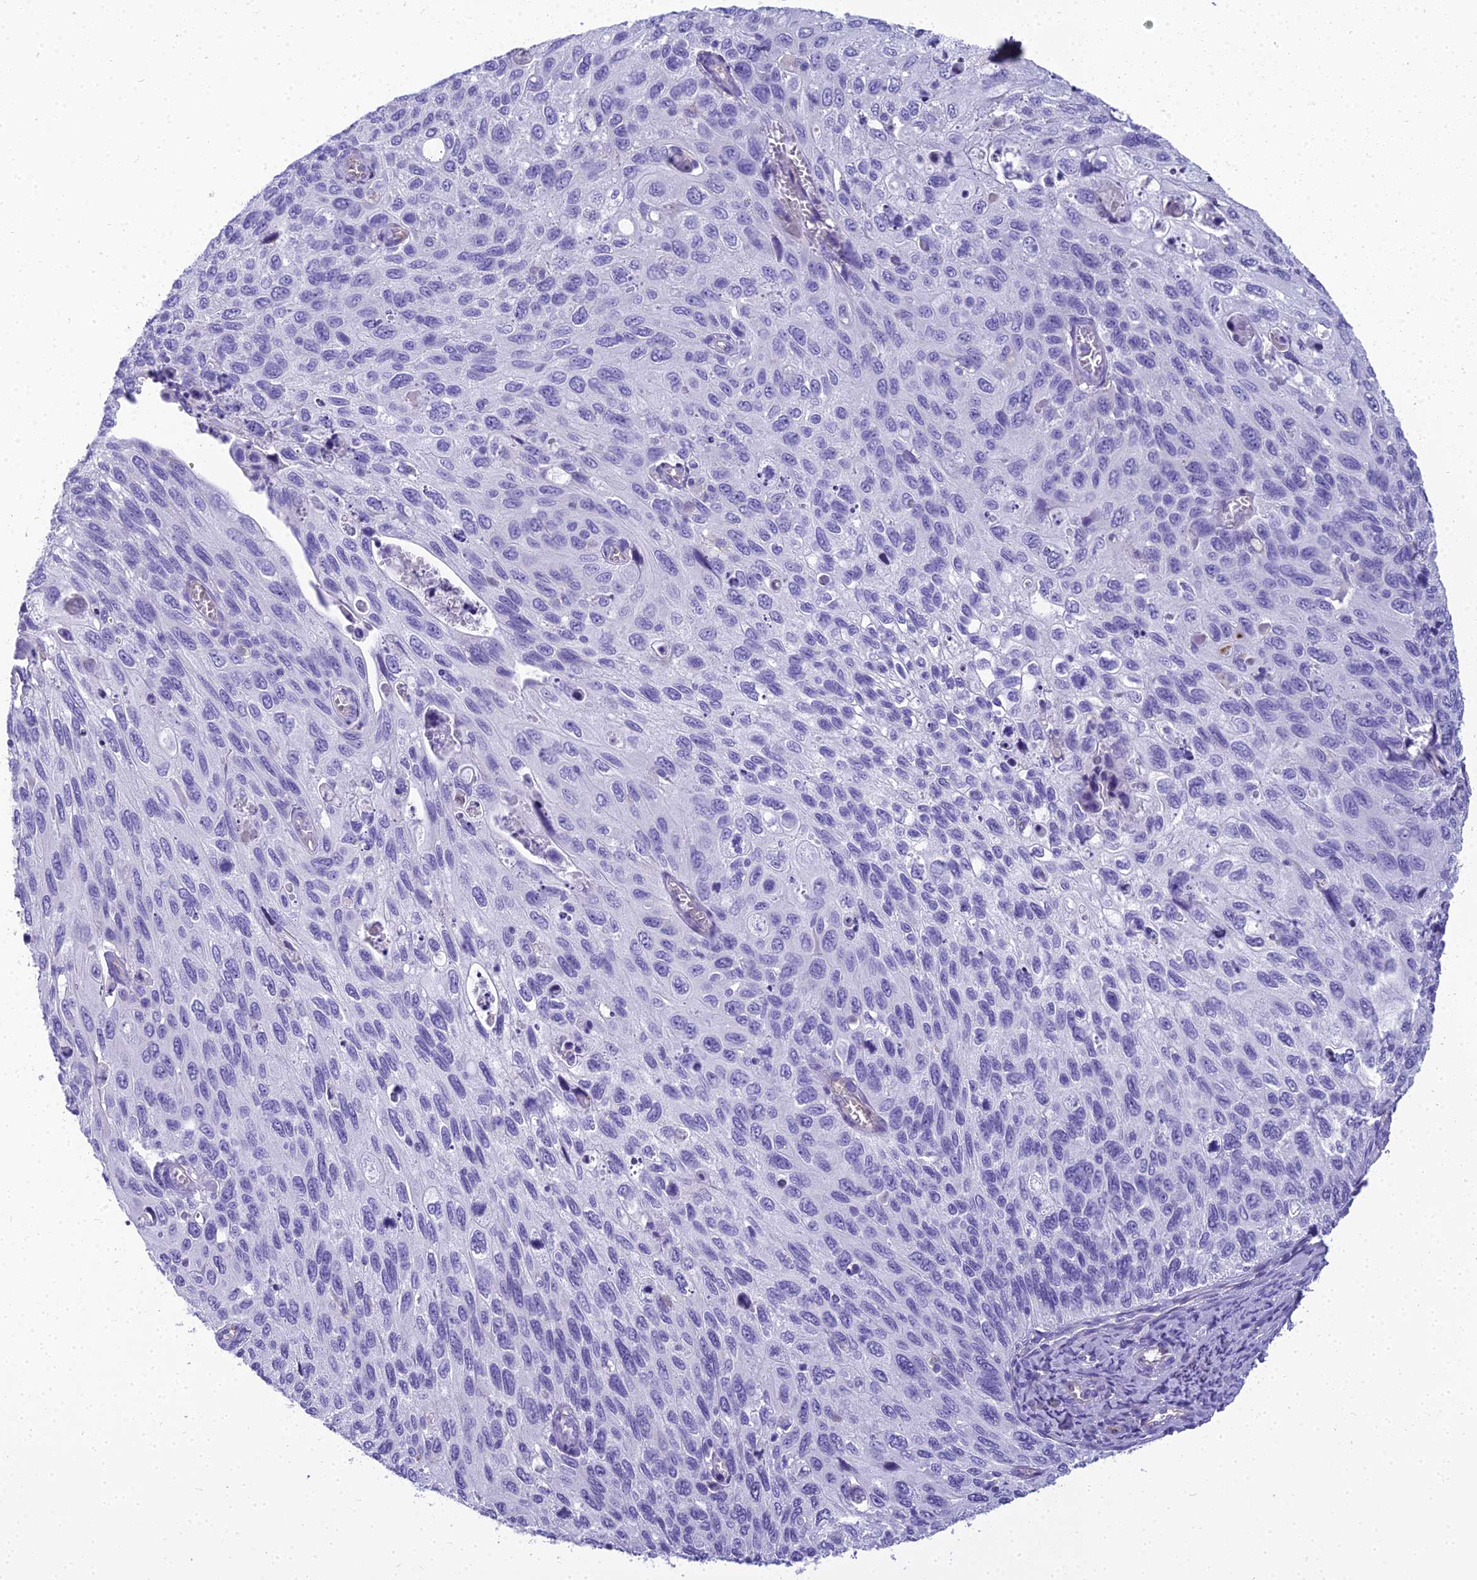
{"staining": {"intensity": "negative", "quantity": "none", "location": "none"}, "tissue": "cervical cancer", "cell_type": "Tumor cells", "image_type": "cancer", "snomed": [{"axis": "morphology", "description": "Squamous cell carcinoma, NOS"}, {"axis": "topography", "description": "Cervix"}], "caption": "A micrograph of human cervical squamous cell carcinoma is negative for staining in tumor cells.", "gene": "NINJ1", "patient": {"sex": "female", "age": 70}}